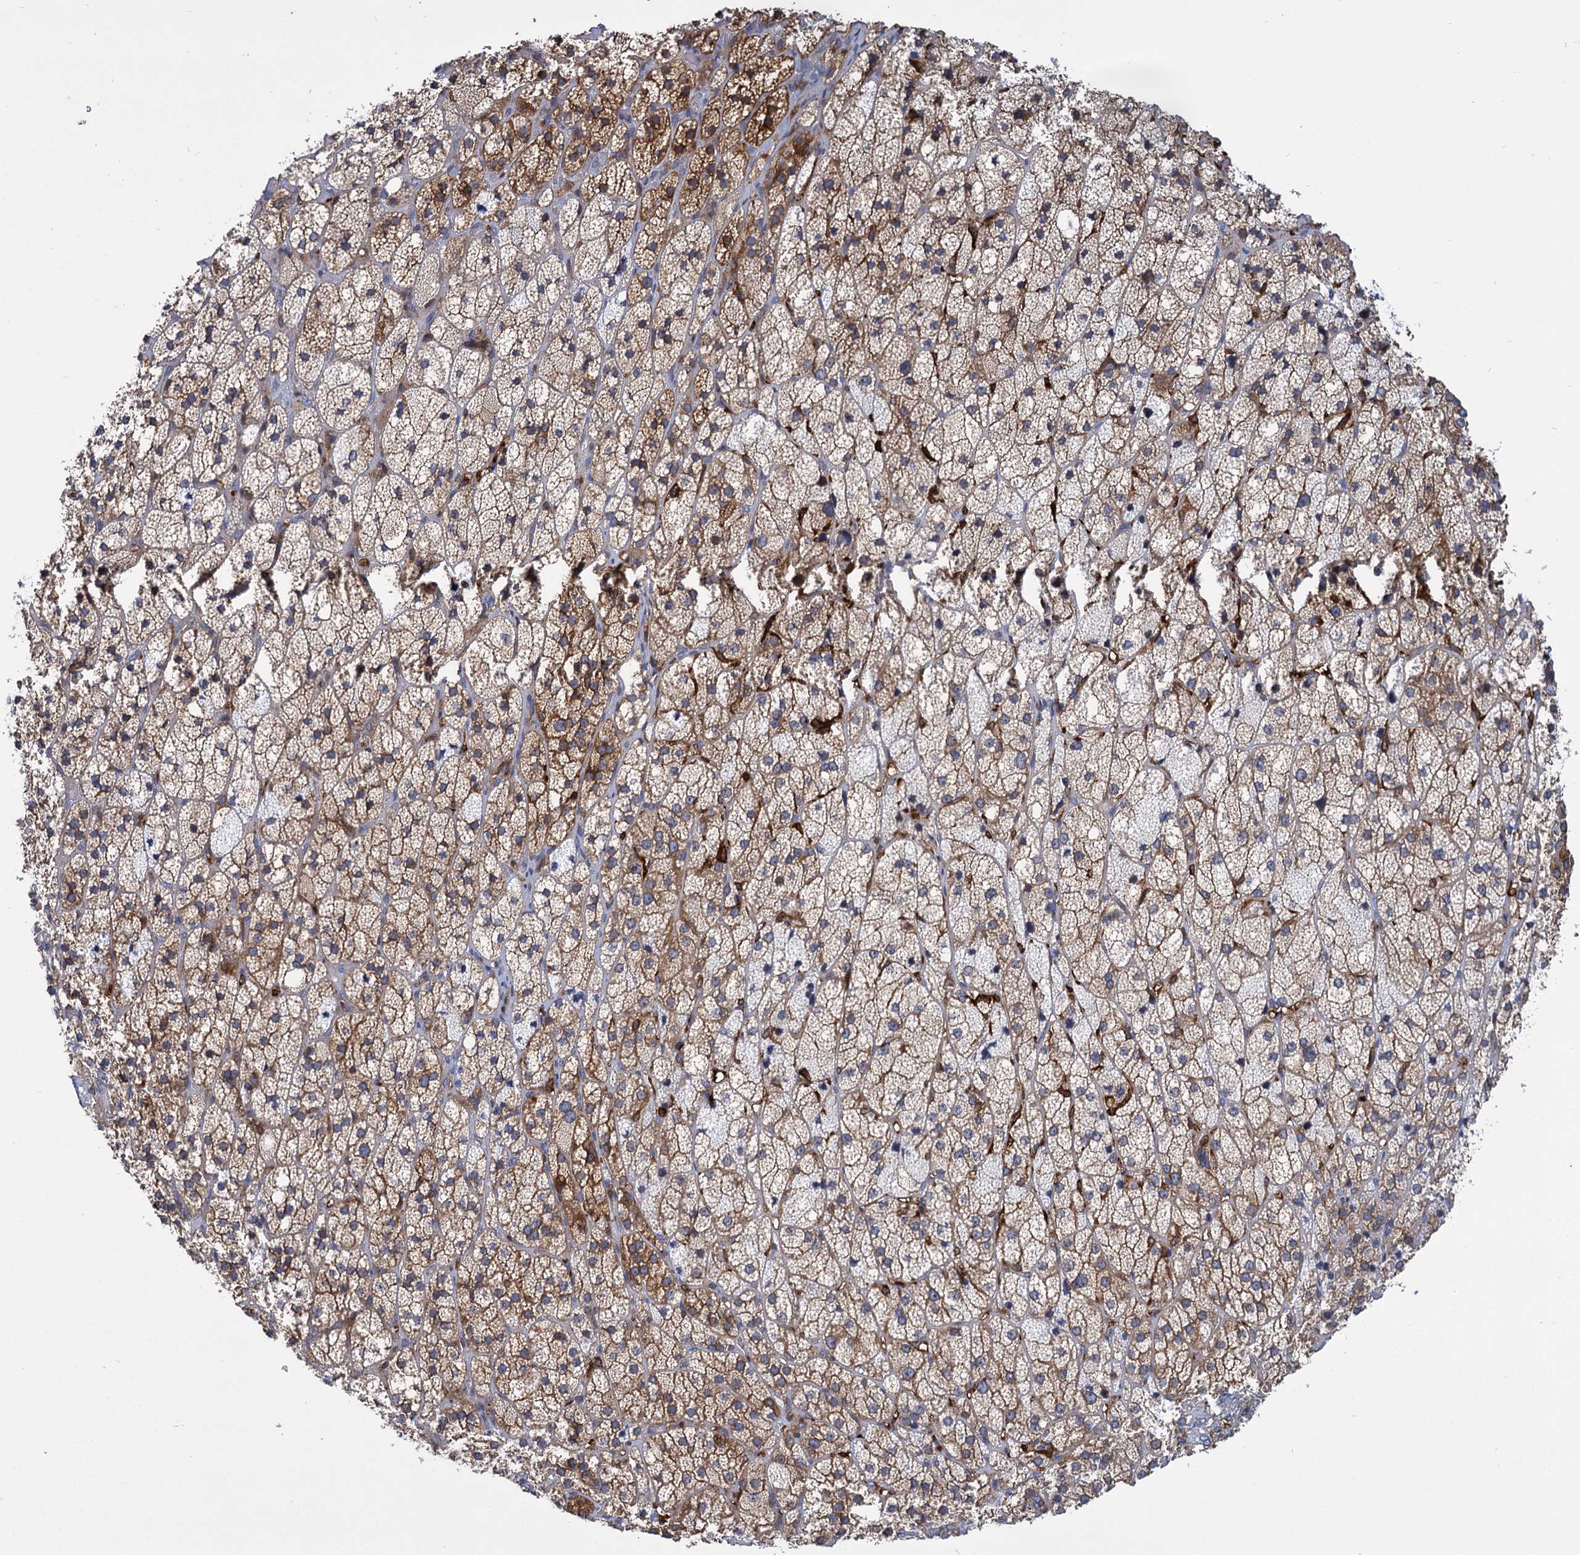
{"staining": {"intensity": "moderate", "quantity": "25%-75%", "location": "cytoplasmic/membranous"}, "tissue": "adrenal gland", "cell_type": "Glandular cells", "image_type": "normal", "snomed": [{"axis": "morphology", "description": "Normal tissue, NOS"}, {"axis": "topography", "description": "Adrenal gland"}], "caption": "Adrenal gland stained with DAB (3,3'-diaminobenzidine) IHC demonstrates medium levels of moderate cytoplasmic/membranous staining in about 25%-75% of glandular cells.", "gene": "GCLC", "patient": {"sex": "male", "age": 61}}